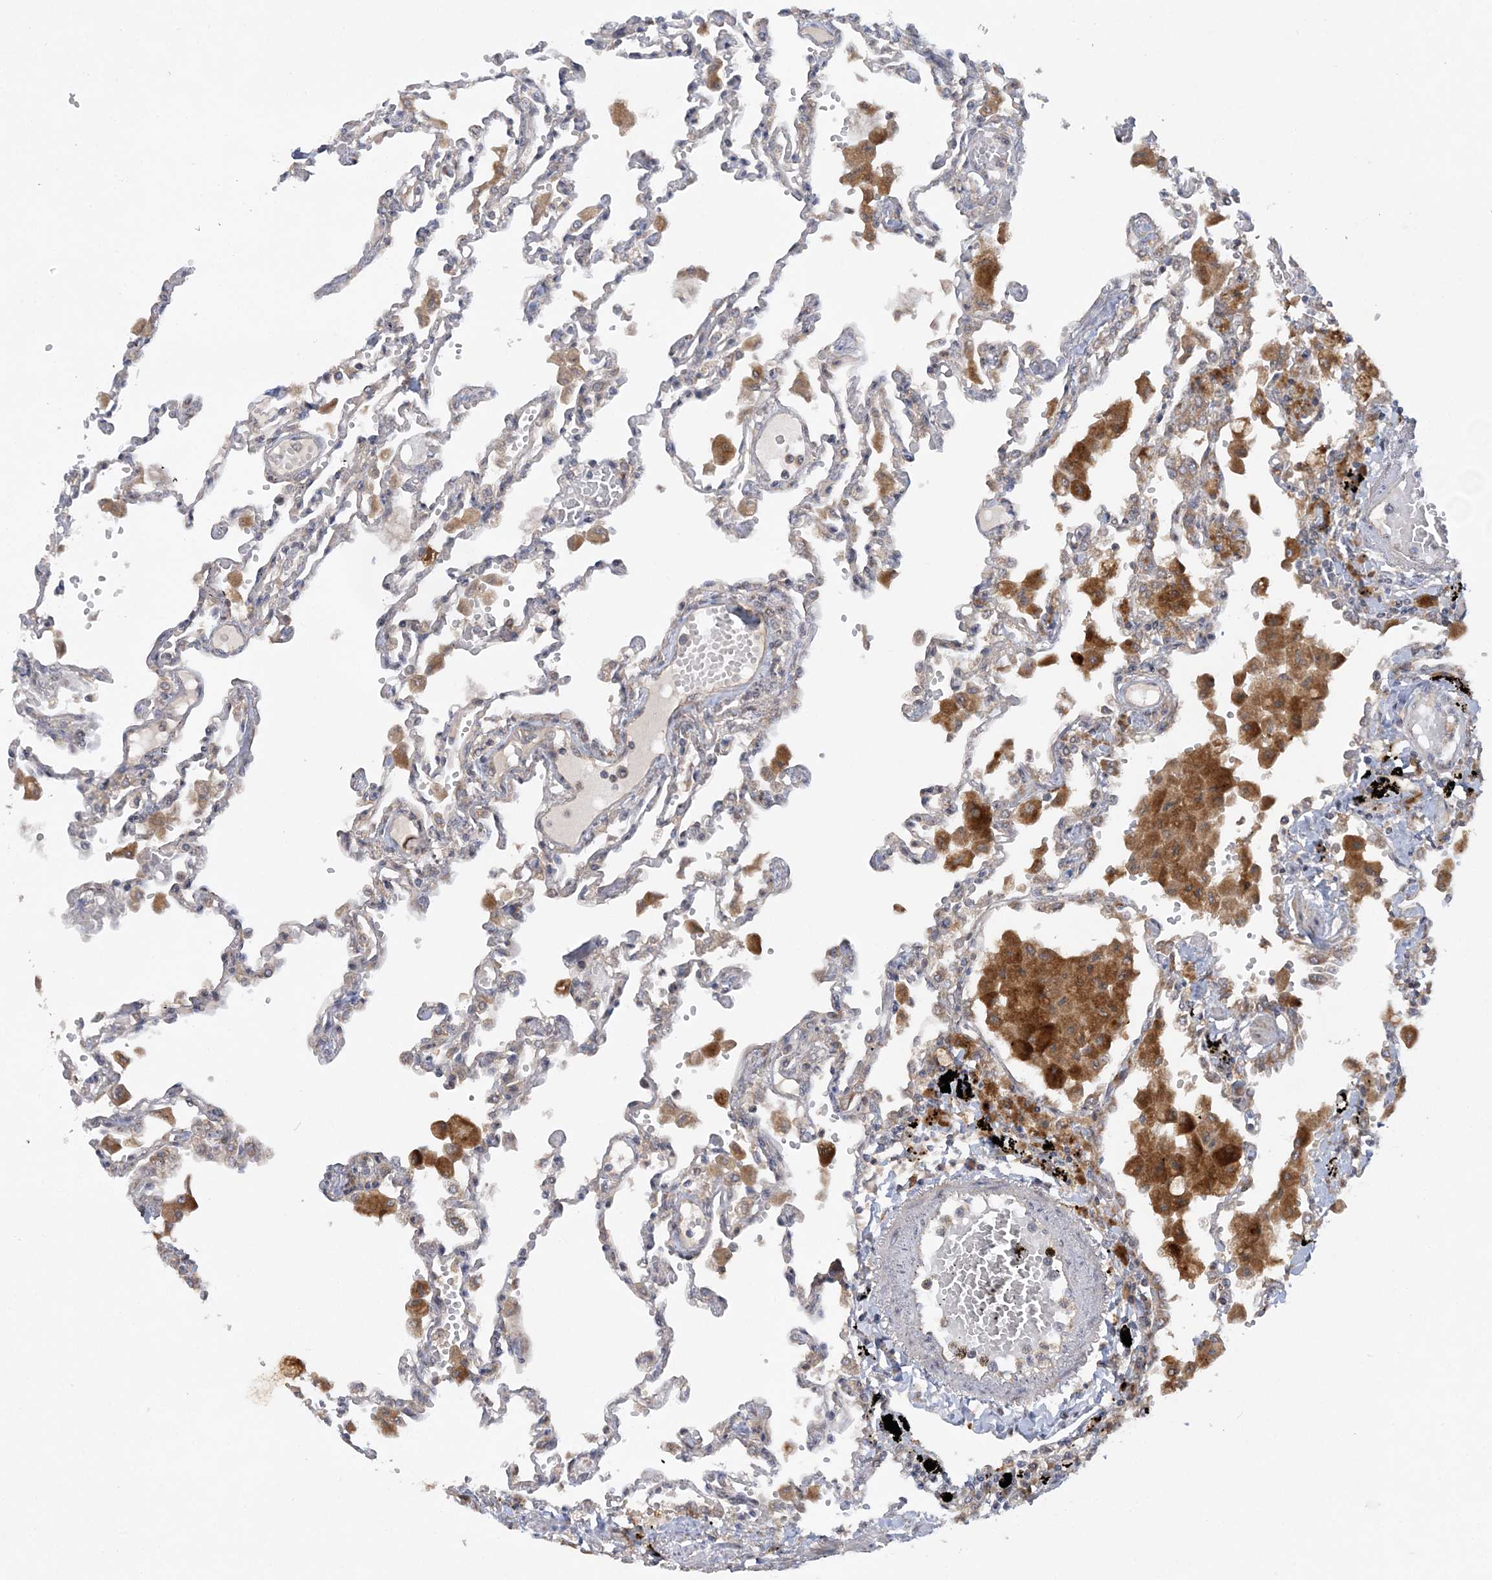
{"staining": {"intensity": "negative", "quantity": "none", "location": "none"}, "tissue": "lung", "cell_type": "Alveolar cells", "image_type": "normal", "snomed": [{"axis": "morphology", "description": "Normal tissue, NOS"}, {"axis": "topography", "description": "Bronchus"}, {"axis": "topography", "description": "Lung"}], "caption": "IHC image of benign lung stained for a protein (brown), which exhibits no expression in alveolar cells.", "gene": "MMADHC", "patient": {"sex": "female", "age": 49}}